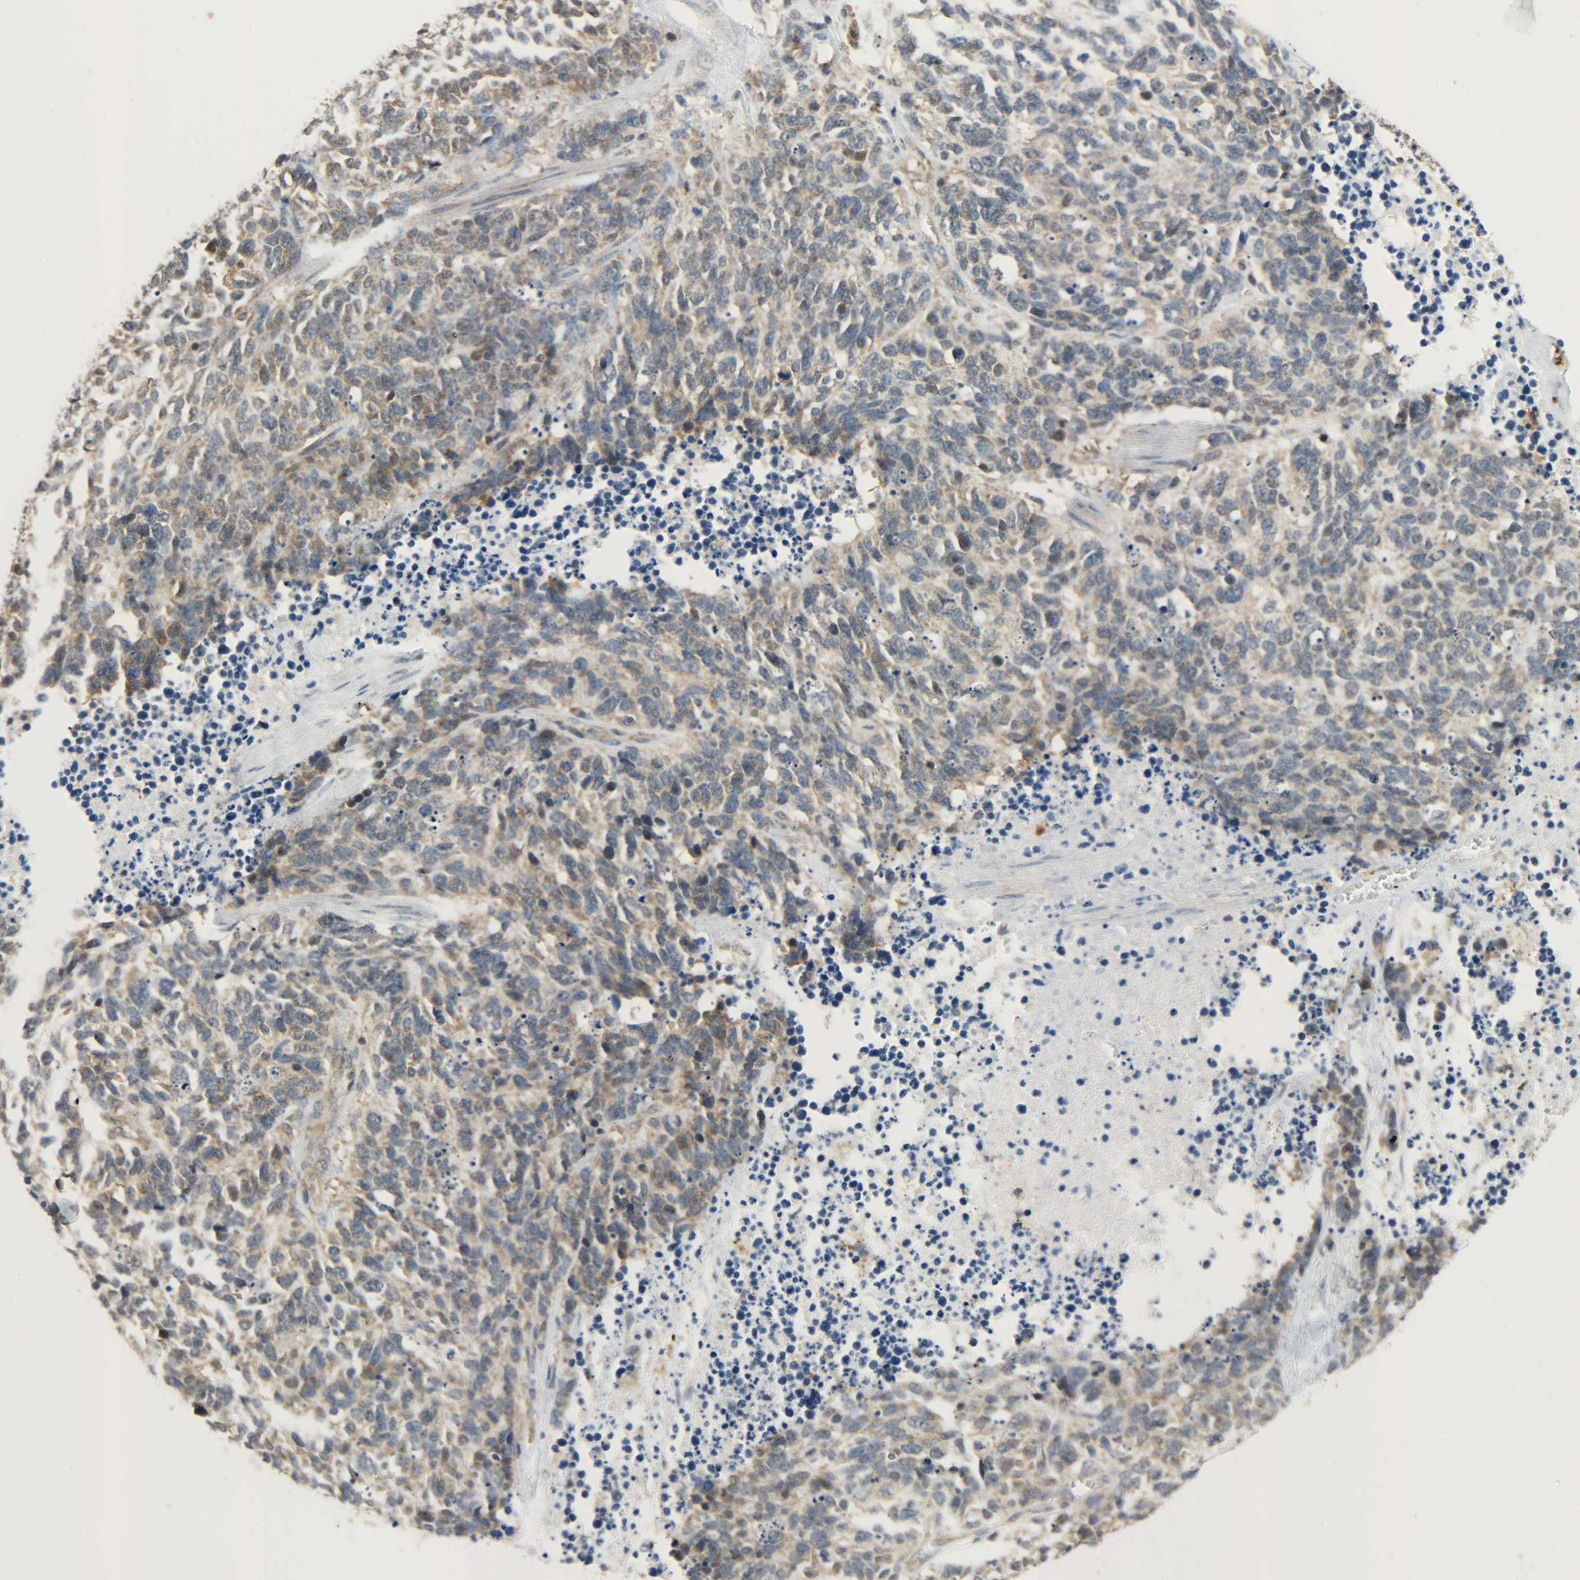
{"staining": {"intensity": "moderate", "quantity": ">75%", "location": "cytoplasmic/membranous,nuclear"}, "tissue": "lung cancer", "cell_type": "Tumor cells", "image_type": "cancer", "snomed": [{"axis": "morphology", "description": "Neoplasm, malignant, NOS"}, {"axis": "topography", "description": "Lung"}], "caption": "Immunohistochemical staining of human lung malignant neoplasm exhibits medium levels of moderate cytoplasmic/membranous and nuclear staining in about >75% of tumor cells.", "gene": "GIT2", "patient": {"sex": "female", "age": 58}}